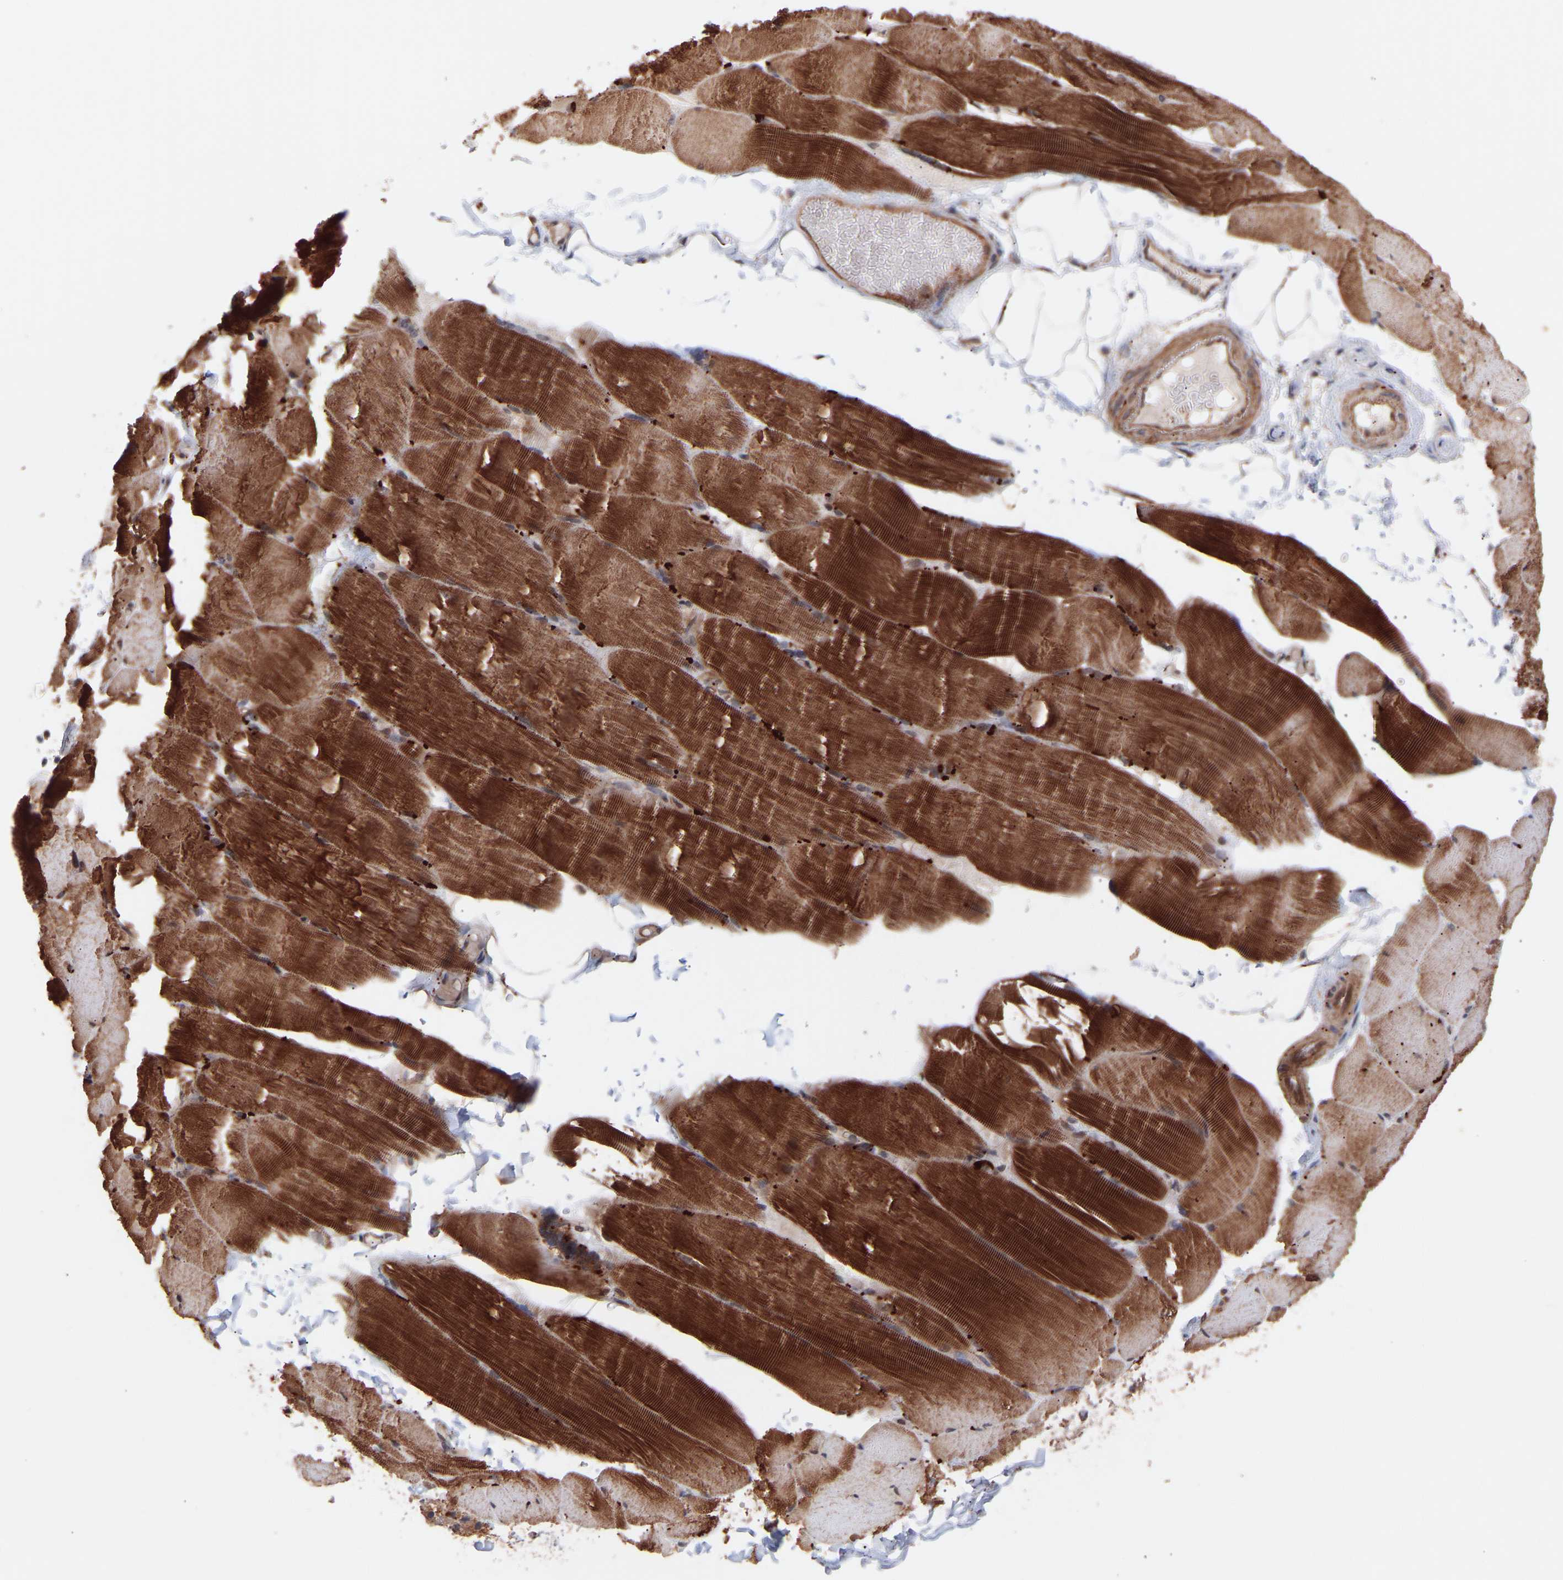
{"staining": {"intensity": "strong", "quantity": ">75%", "location": "cytoplasmic/membranous"}, "tissue": "skeletal muscle", "cell_type": "Myocytes", "image_type": "normal", "snomed": [{"axis": "morphology", "description": "Normal tissue, NOS"}, {"axis": "topography", "description": "Skin"}, {"axis": "topography", "description": "Skeletal muscle"}], "caption": "Brown immunohistochemical staining in normal skeletal muscle demonstrates strong cytoplasmic/membranous expression in about >75% of myocytes. (Brightfield microscopy of DAB IHC at high magnification).", "gene": "PDLIM5", "patient": {"sex": "male", "age": 83}}